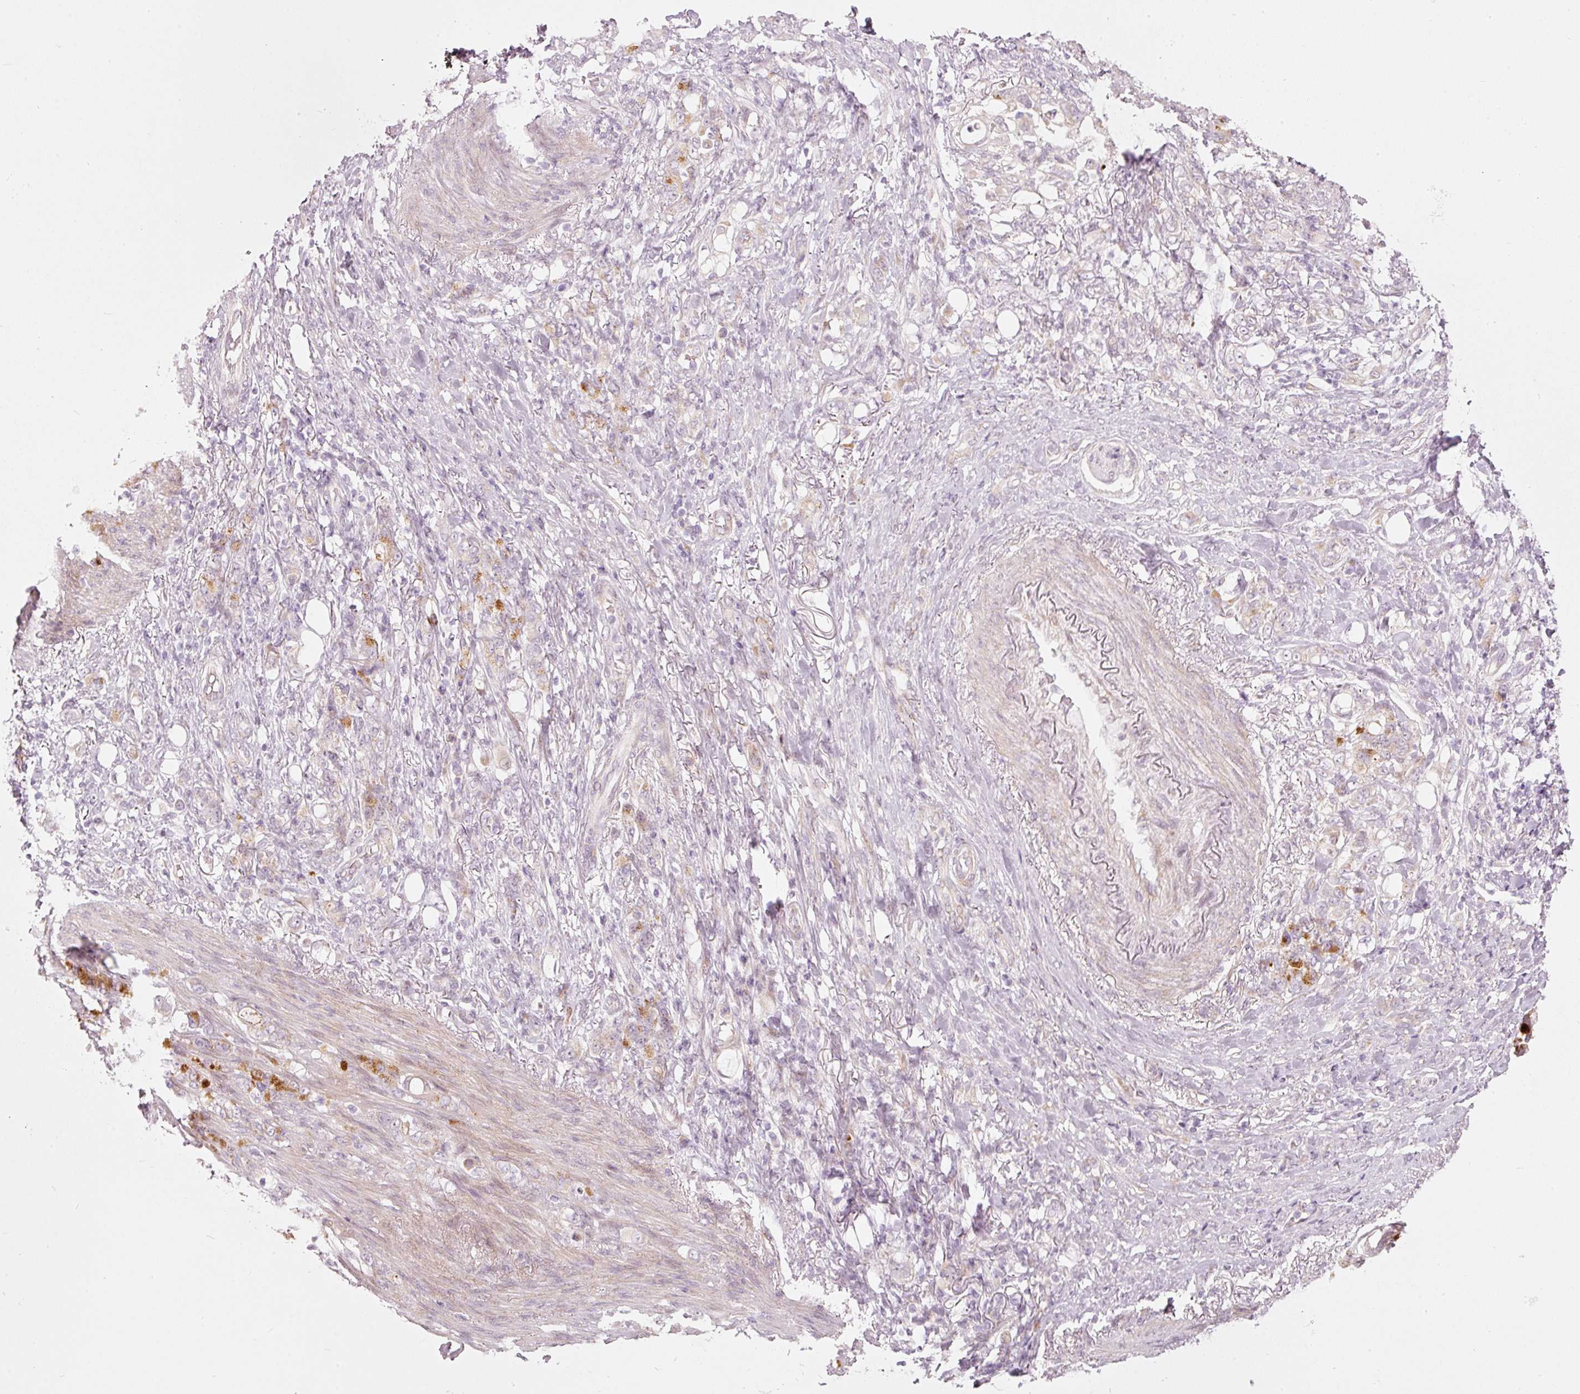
{"staining": {"intensity": "strong", "quantity": "<25%", "location": "cytoplasmic/membranous"}, "tissue": "stomach cancer", "cell_type": "Tumor cells", "image_type": "cancer", "snomed": [{"axis": "morphology", "description": "Adenocarcinoma, NOS"}, {"axis": "topography", "description": "Stomach"}], "caption": "A medium amount of strong cytoplasmic/membranous expression is identified in about <25% of tumor cells in stomach cancer tissue.", "gene": "SLC20A1", "patient": {"sex": "female", "age": 79}}